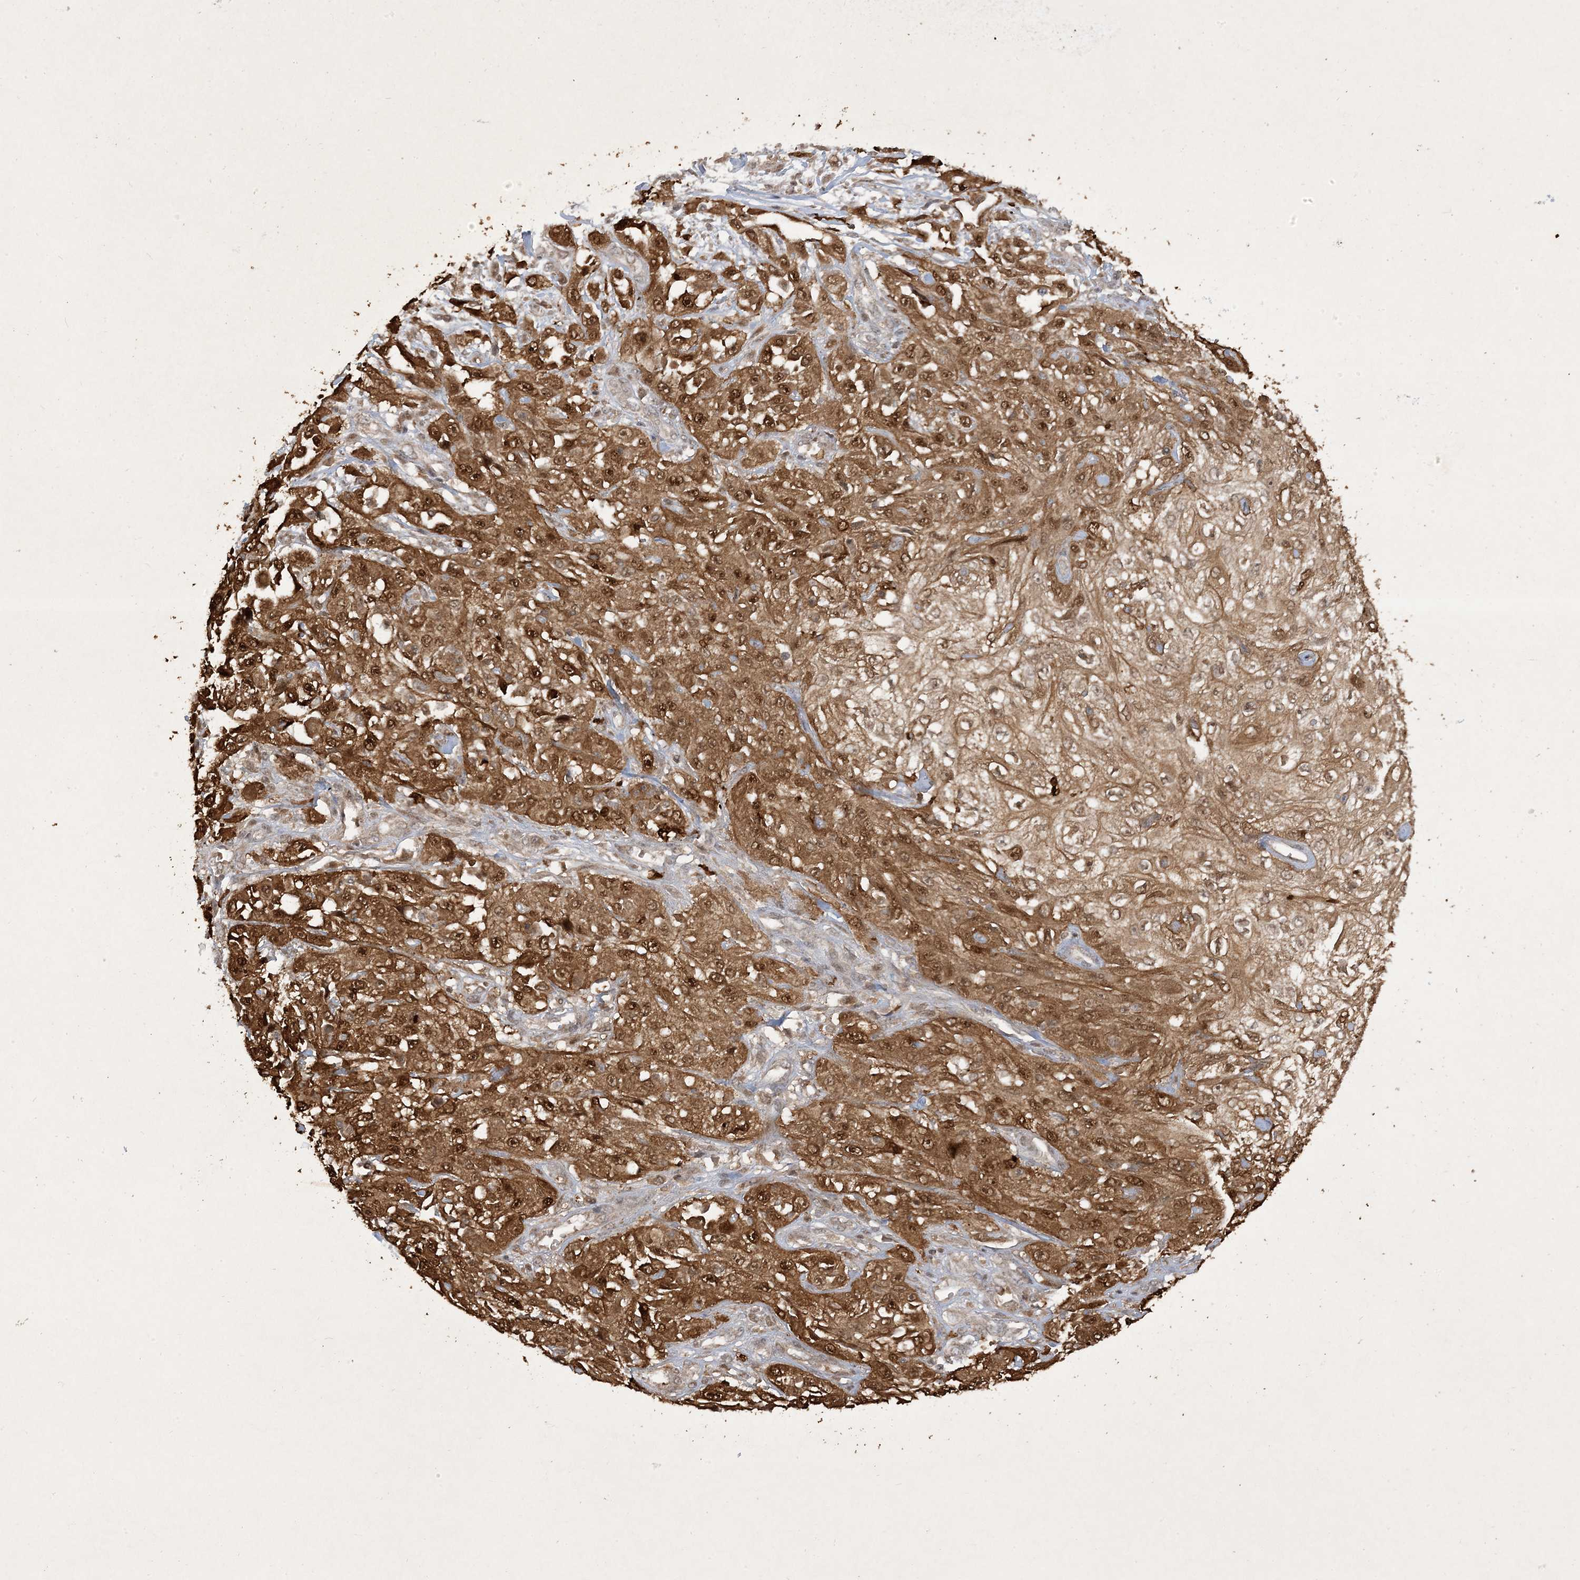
{"staining": {"intensity": "strong", "quantity": ">75%", "location": "cytoplasmic/membranous,nuclear"}, "tissue": "skin cancer", "cell_type": "Tumor cells", "image_type": "cancer", "snomed": [{"axis": "morphology", "description": "Squamous cell carcinoma, NOS"}, {"axis": "morphology", "description": "Squamous cell carcinoma, metastatic, NOS"}, {"axis": "topography", "description": "Skin"}, {"axis": "topography", "description": "Lymph node"}], "caption": "High-magnification brightfield microscopy of squamous cell carcinoma (skin) stained with DAB (brown) and counterstained with hematoxylin (blue). tumor cells exhibit strong cytoplasmic/membranous and nuclear staining is seen in approximately>75% of cells.", "gene": "ZNF213", "patient": {"sex": "male", "age": 75}}